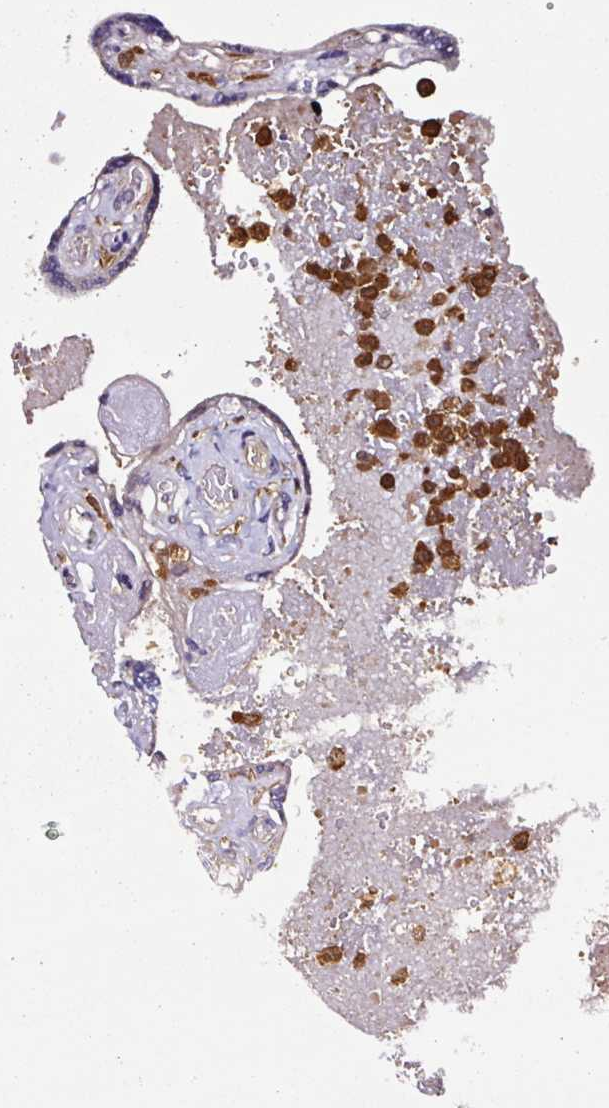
{"staining": {"intensity": "negative", "quantity": "none", "location": "none"}, "tissue": "placenta", "cell_type": "Trophoblastic cells", "image_type": "normal", "snomed": [{"axis": "morphology", "description": "Normal tissue, NOS"}, {"axis": "topography", "description": "Placenta"}], "caption": "The photomicrograph exhibits no staining of trophoblastic cells in unremarkable placenta. (Brightfield microscopy of DAB IHC at high magnification).", "gene": "ARHGDIB", "patient": {"sex": "female", "age": 32}}